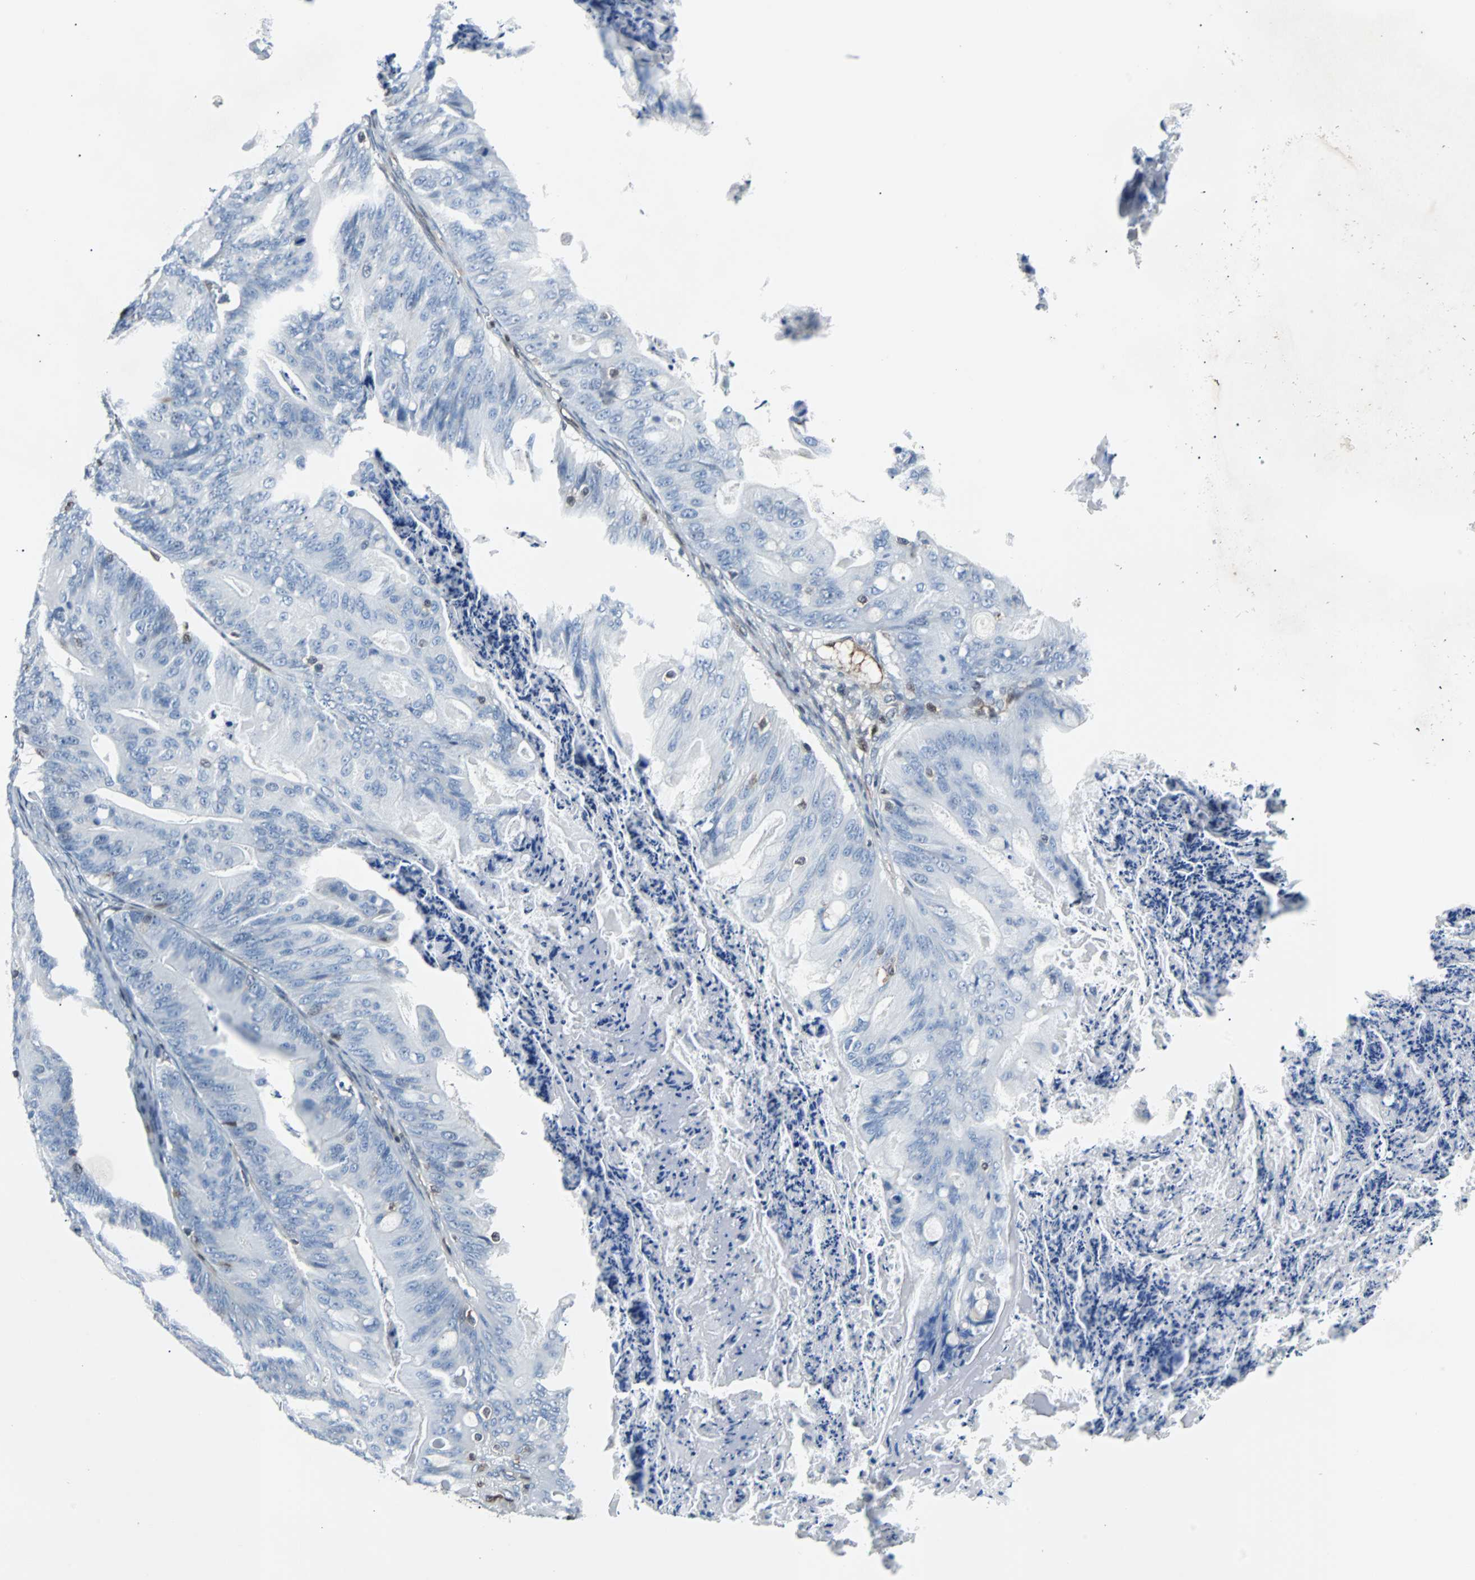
{"staining": {"intensity": "negative", "quantity": "none", "location": "none"}, "tissue": "ovarian cancer", "cell_type": "Tumor cells", "image_type": "cancer", "snomed": [{"axis": "morphology", "description": "Cystadenocarcinoma, mucinous, NOS"}, {"axis": "topography", "description": "Ovary"}], "caption": "Immunohistochemistry image of neoplastic tissue: human mucinous cystadenocarcinoma (ovarian) stained with DAB shows no significant protein positivity in tumor cells.", "gene": "MAP2K6", "patient": {"sex": "female", "age": 36}}